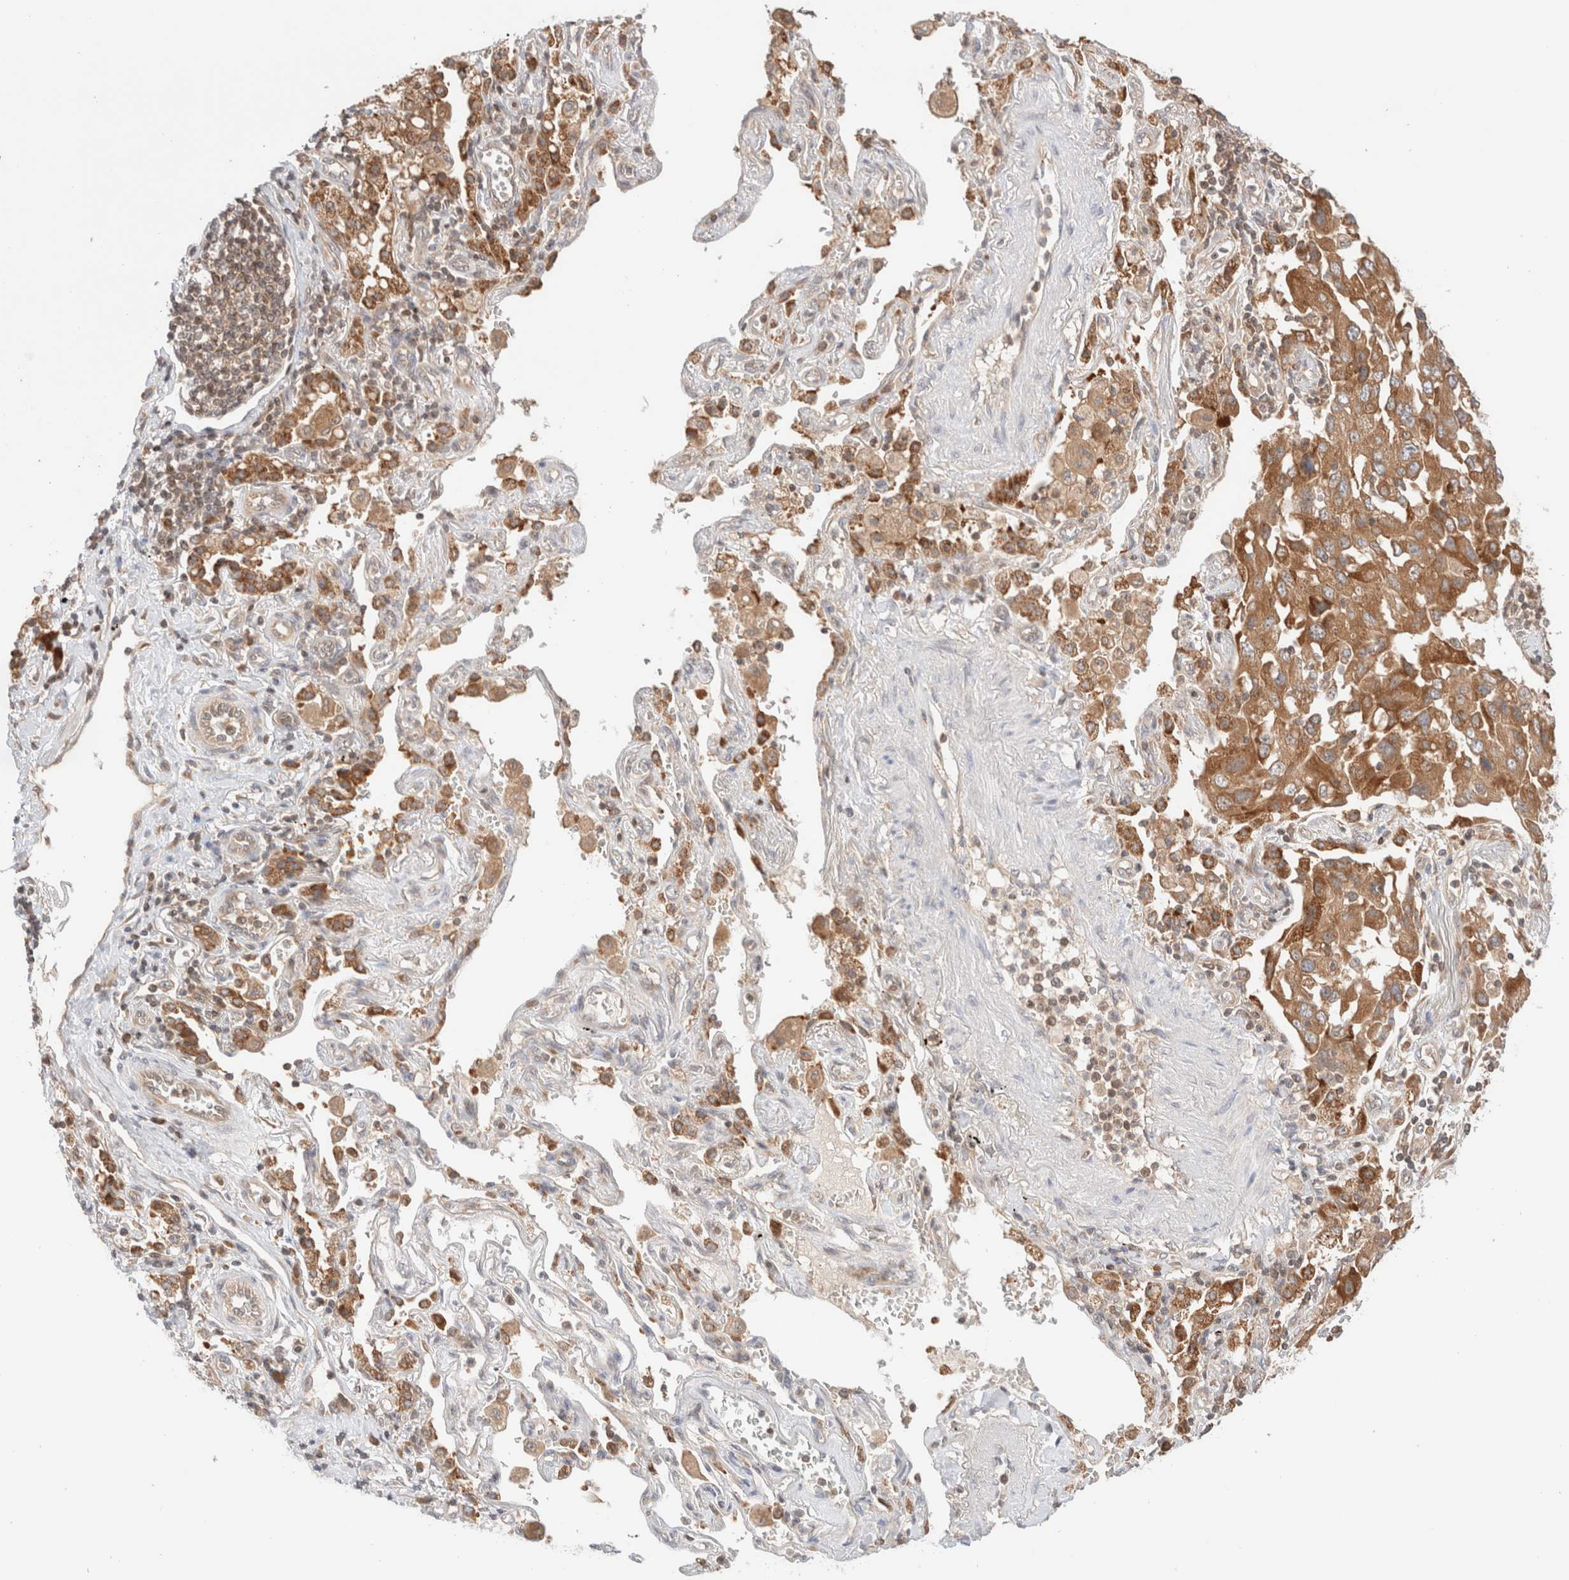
{"staining": {"intensity": "moderate", "quantity": ">75%", "location": "cytoplasmic/membranous"}, "tissue": "lung cancer", "cell_type": "Tumor cells", "image_type": "cancer", "snomed": [{"axis": "morphology", "description": "Adenocarcinoma, NOS"}, {"axis": "topography", "description": "Lung"}], "caption": "Immunohistochemistry (IHC) (DAB (3,3'-diaminobenzidine)) staining of lung adenocarcinoma displays moderate cytoplasmic/membranous protein positivity in approximately >75% of tumor cells.", "gene": "XKR4", "patient": {"sex": "female", "age": 65}}